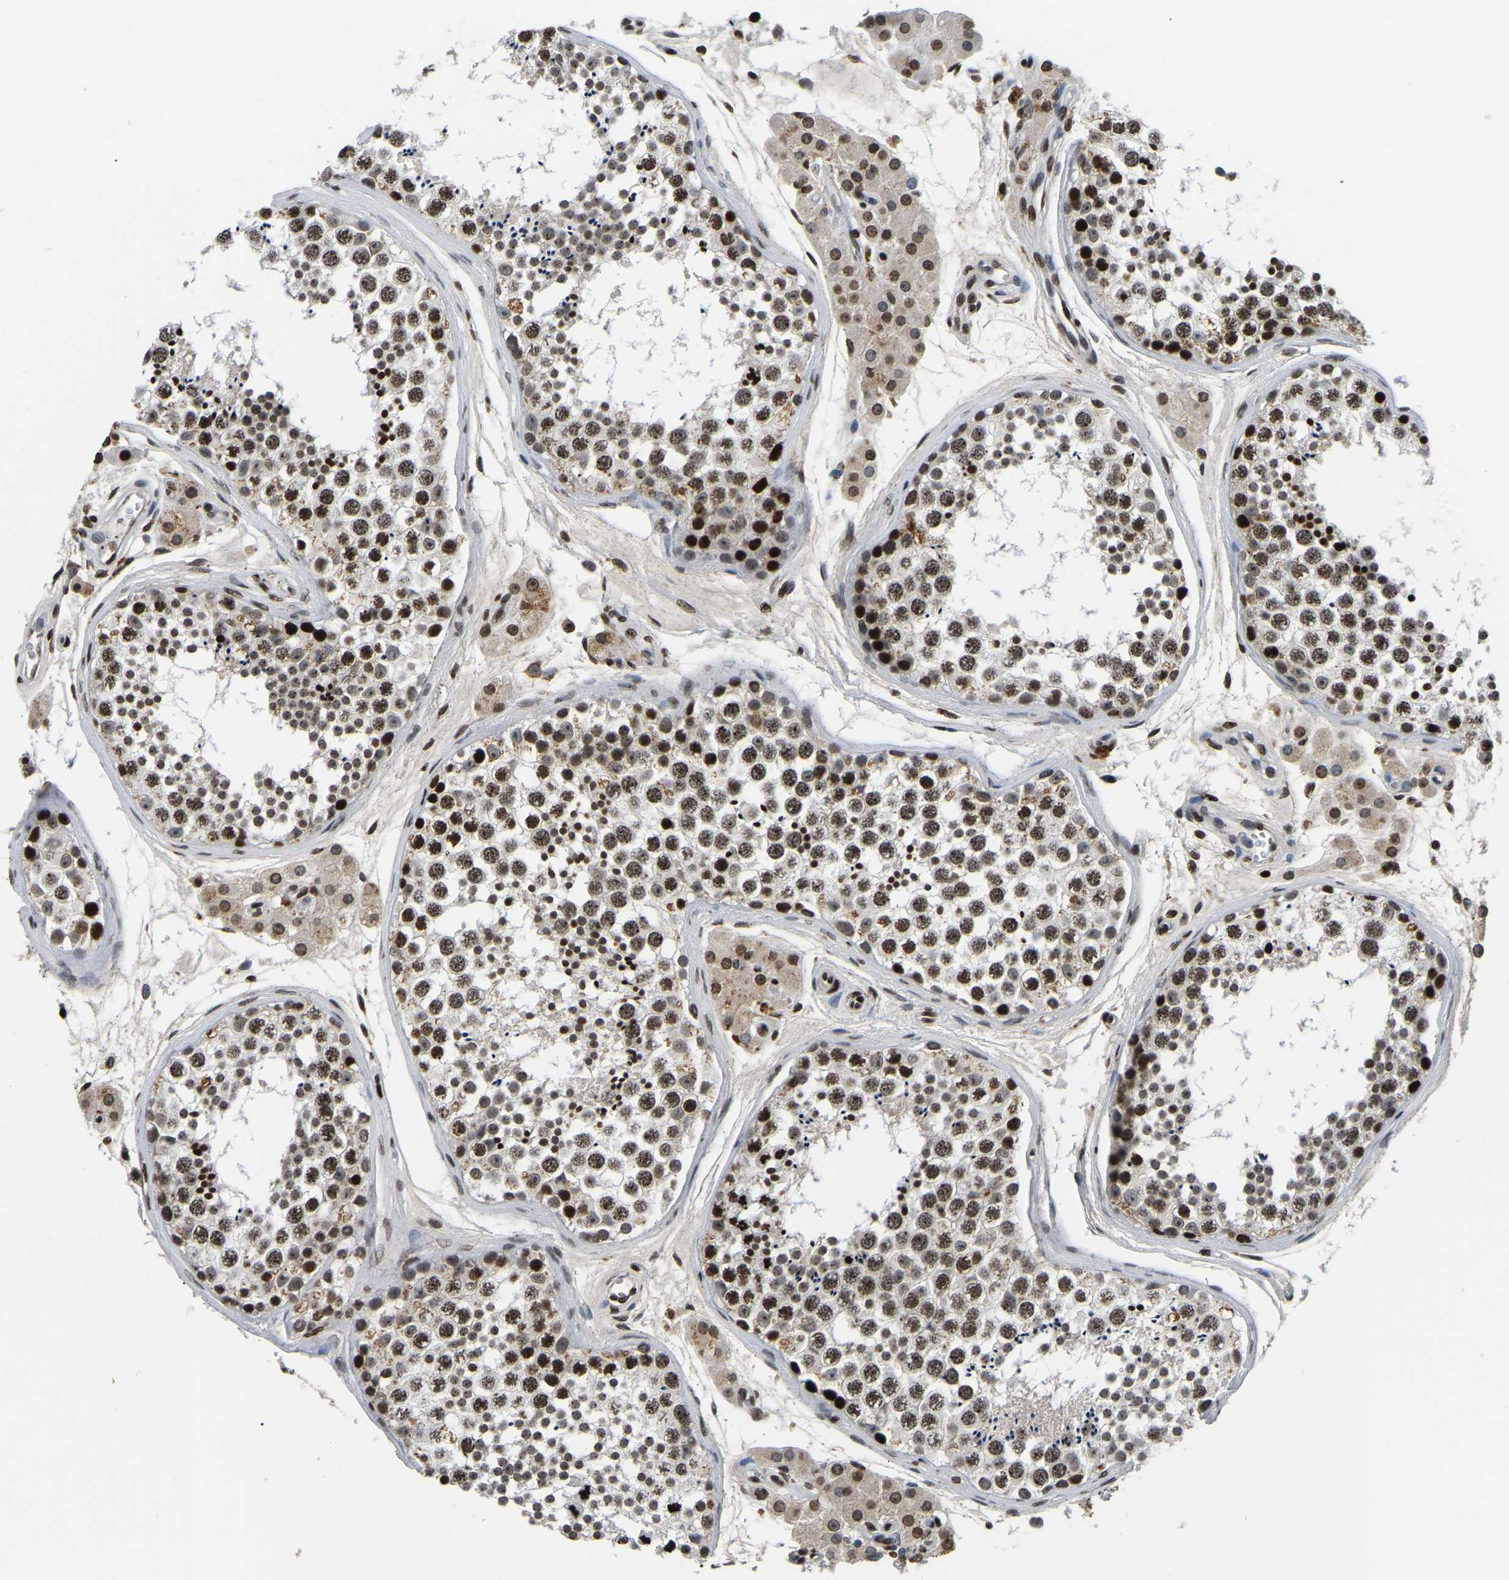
{"staining": {"intensity": "moderate", "quantity": ">75%", "location": "nuclear"}, "tissue": "testis", "cell_type": "Cells in seminiferous ducts", "image_type": "normal", "snomed": [{"axis": "morphology", "description": "Normal tissue, NOS"}, {"axis": "topography", "description": "Testis"}], "caption": "This histopathology image displays normal testis stained with IHC to label a protein in brown. The nuclear of cells in seminiferous ducts show moderate positivity for the protein. Nuclei are counter-stained blue.", "gene": "LRRC61", "patient": {"sex": "male", "age": 56}}